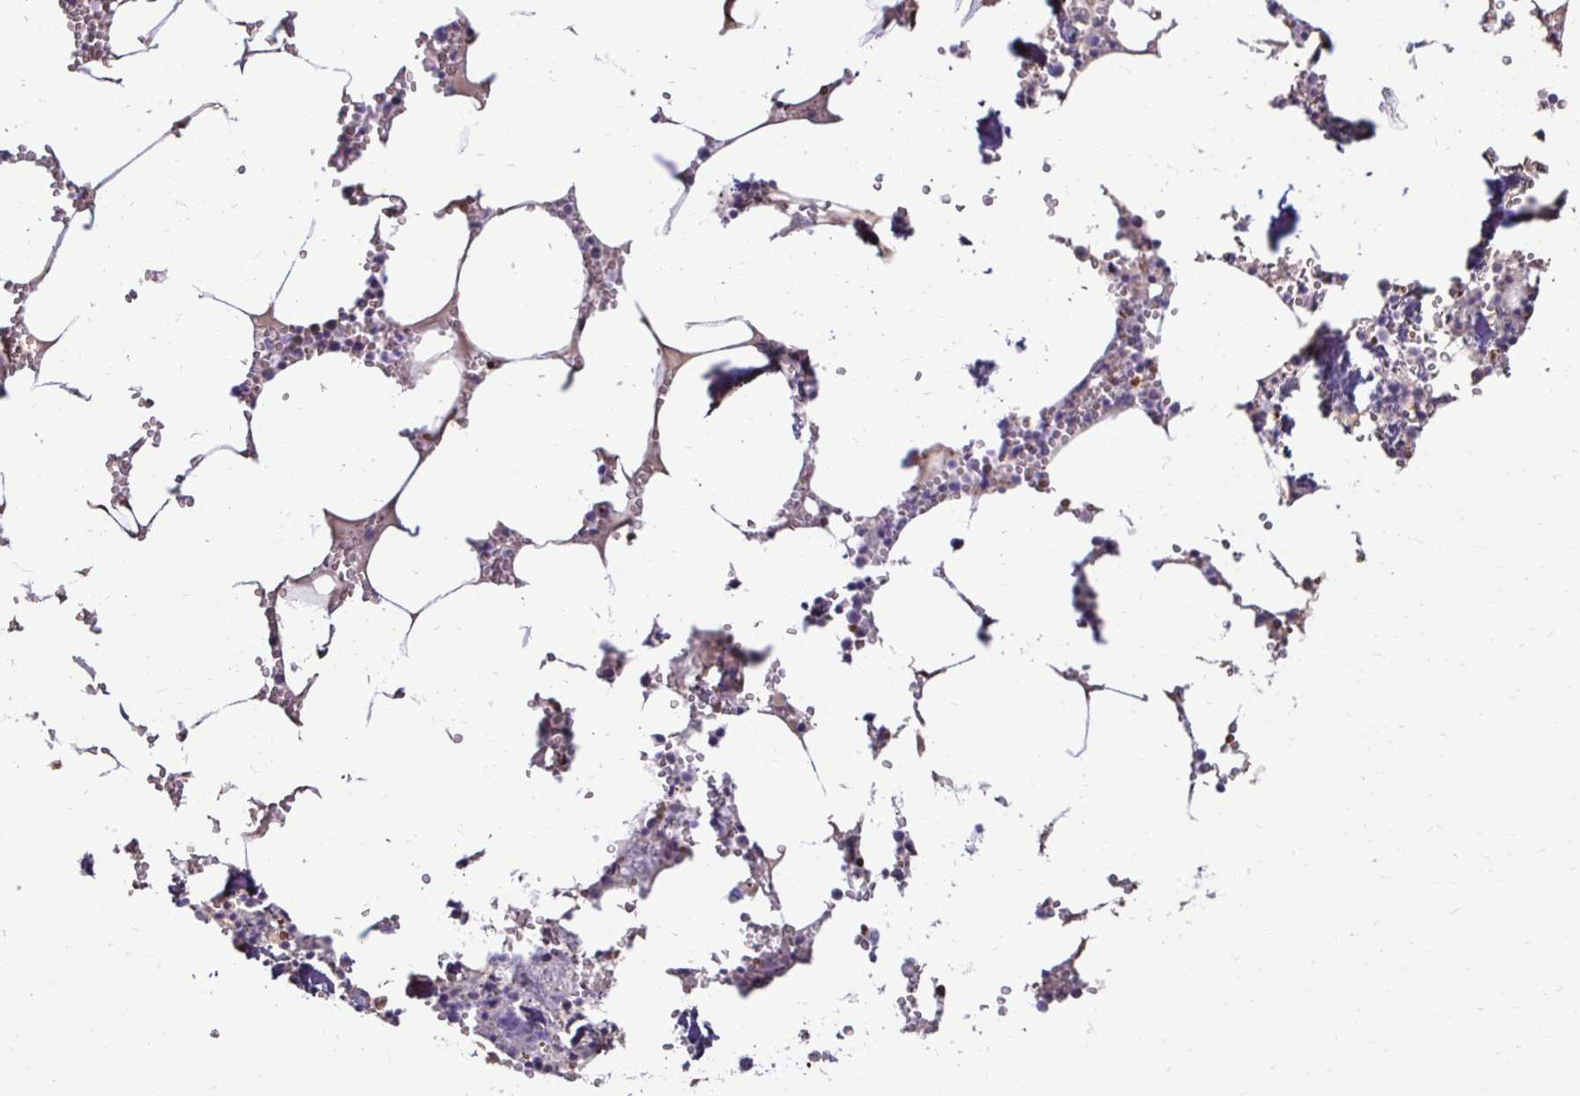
{"staining": {"intensity": "moderate", "quantity": "<25%", "location": "cytoplasmic/membranous"}, "tissue": "bone marrow", "cell_type": "Hematopoietic cells", "image_type": "normal", "snomed": [{"axis": "morphology", "description": "Normal tissue, NOS"}, {"axis": "topography", "description": "Bone marrow"}], "caption": "A histopathology image of bone marrow stained for a protein shows moderate cytoplasmic/membranous brown staining in hematopoietic cells.", "gene": "RHBDL3", "patient": {"sex": "male", "age": 54}}